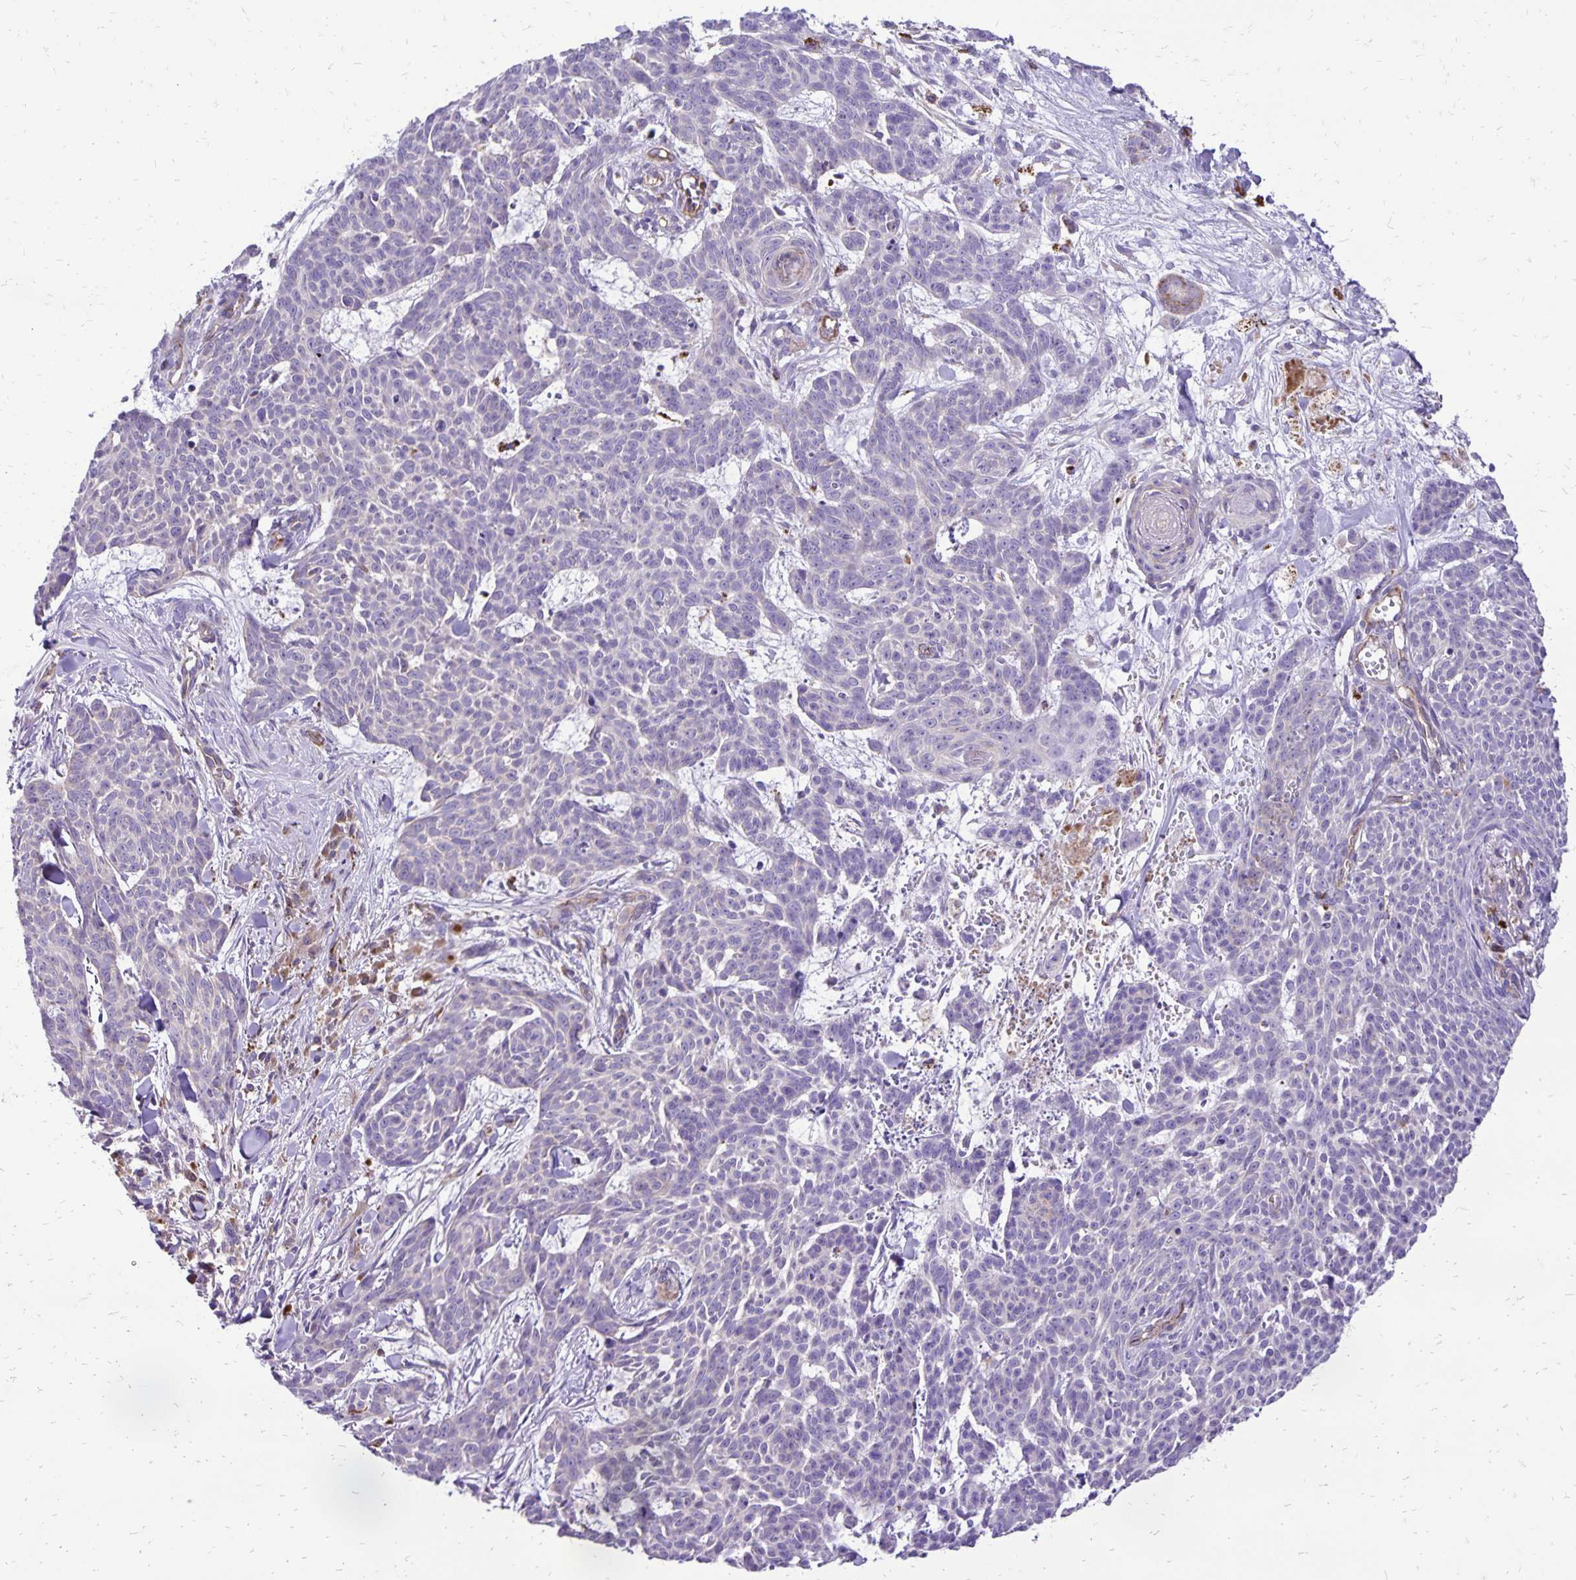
{"staining": {"intensity": "negative", "quantity": "none", "location": "none"}, "tissue": "skin cancer", "cell_type": "Tumor cells", "image_type": "cancer", "snomed": [{"axis": "morphology", "description": "Basal cell carcinoma"}, {"axis": "topography", "description": "Skin"}], "caption": "This is an immunohistochemistry (IHC) image of human basal cell carcinoma (skin). There is no positivity in tumor cells.", "gene": "EIF5A", "patient": {"sex": "female", "age": 93}}